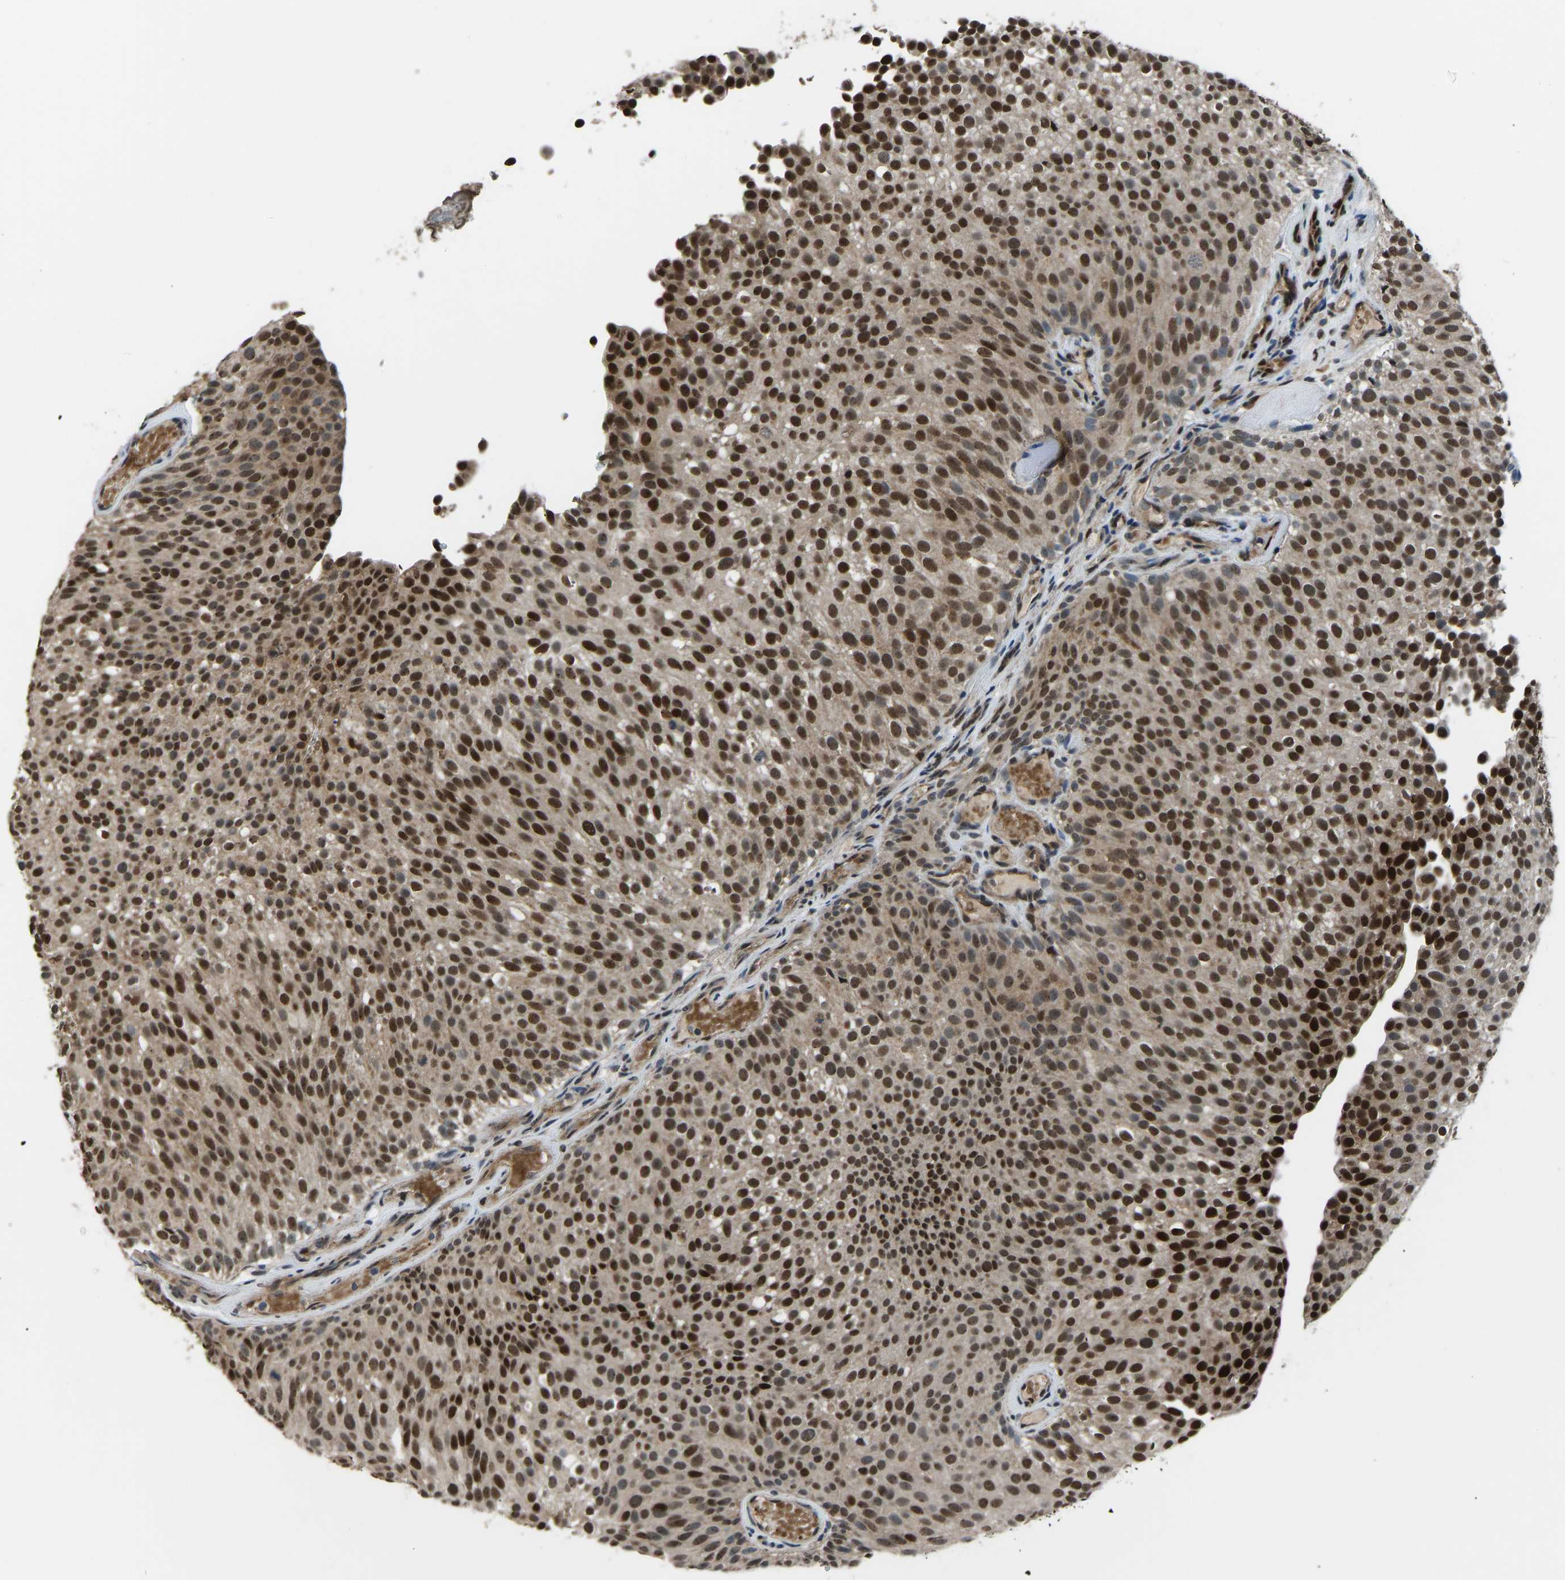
{"staining": {"intensity": "strong", "quantity": ">75%", "location": "cytoplasmic/membranous,nuclear"}, "tissue": "urothelial cancer", "cell_type": "Tumor cells", "image_type": "cancer", "snomed": [{"axis": "morphology", "description": "Urothelial carcinoma, Low grade"}, {"axis": "topography", "description": "Urinary bladder"}], "caption": "This is an image of immunohistochemistry staining of urothelial cancer, which shows strong expression in the cytoplasmic/membranous and nuclear of tumor cells.", "gene": "FOS", "patient": {"sex": "male", "age": 78}}